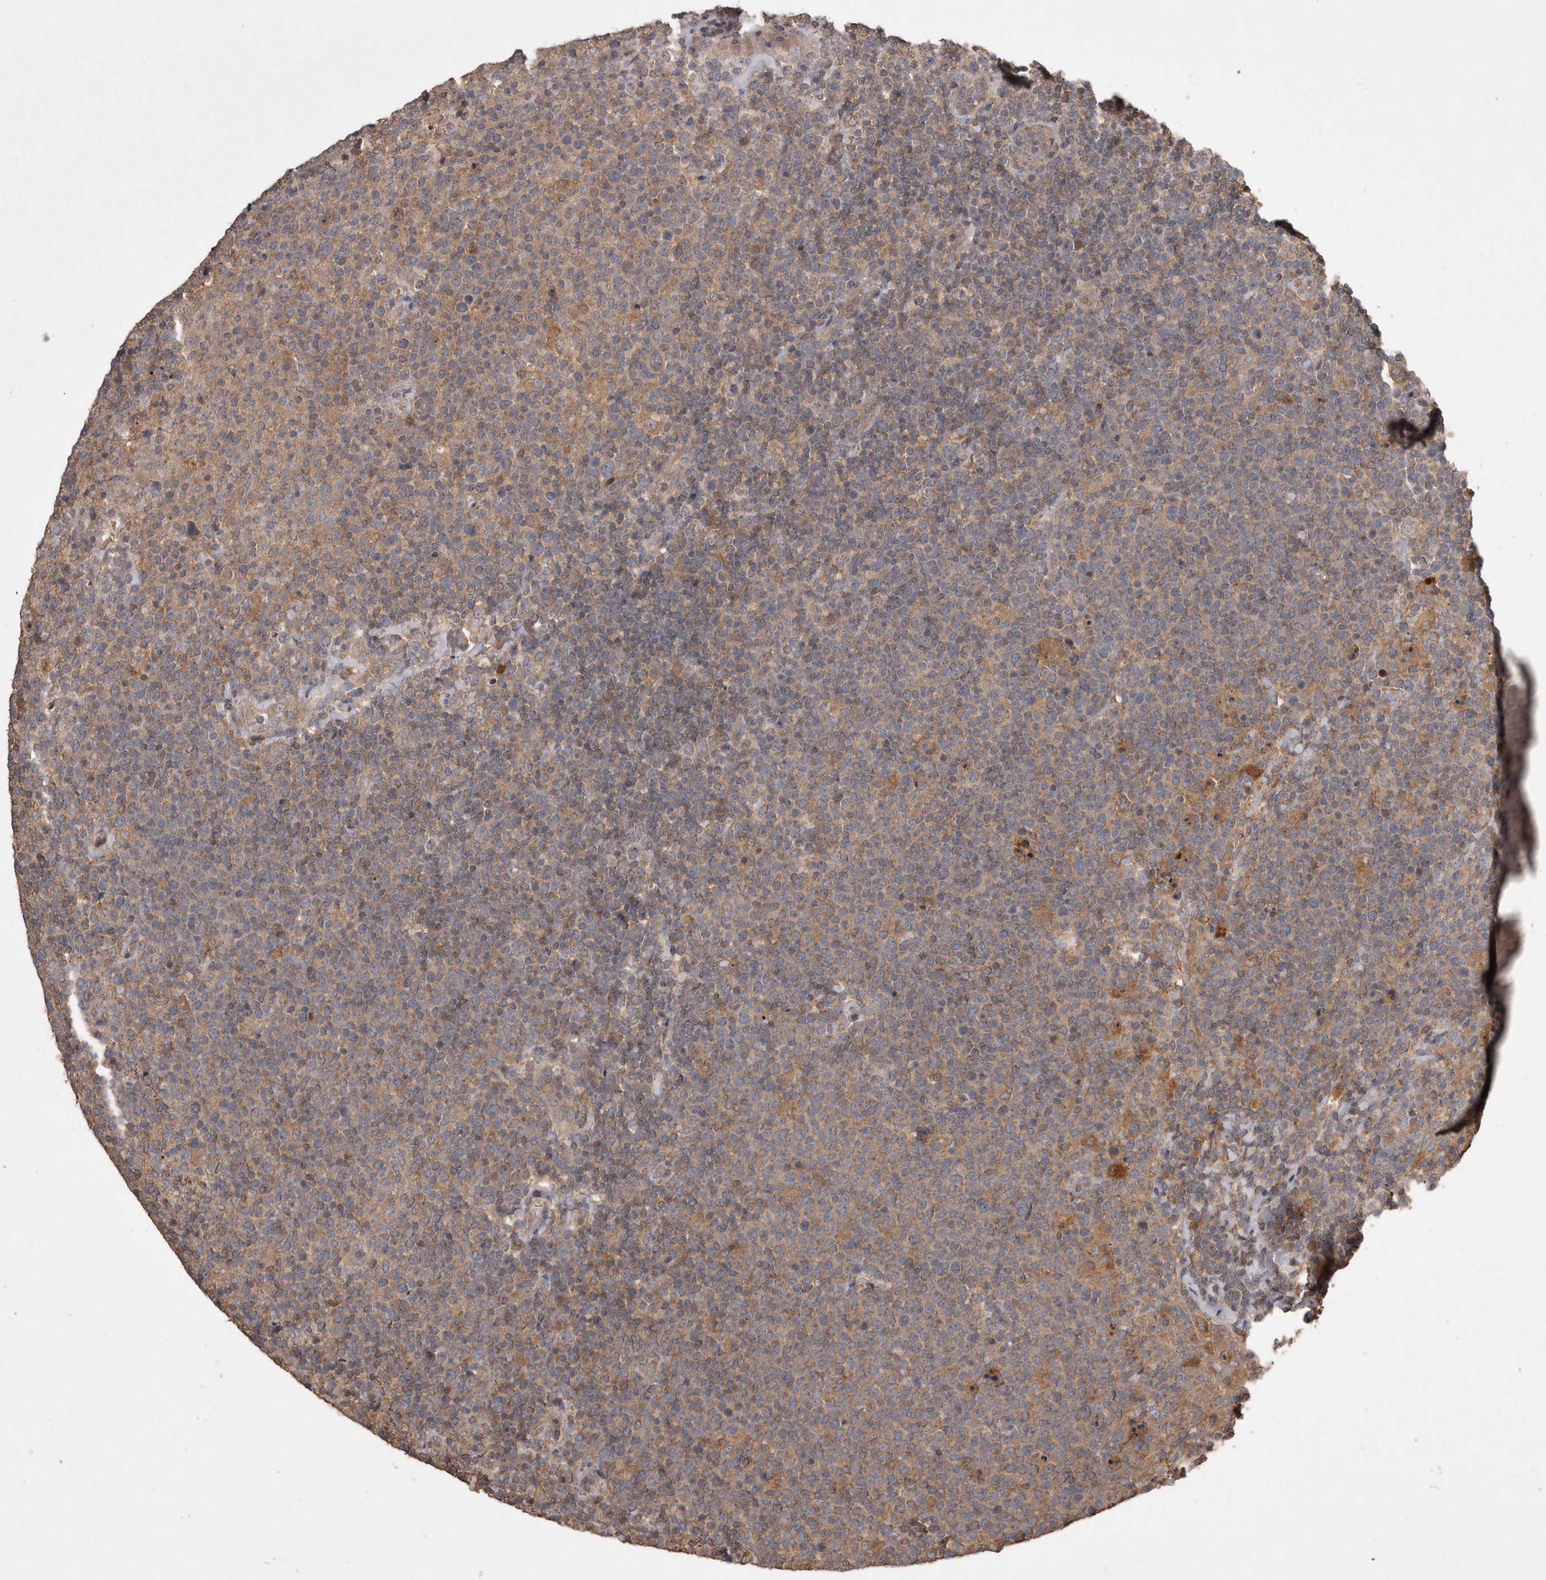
{"staining": {"intensity": "weak", "quantity": "25%-75%", "location": "cytoplasmic/membranous"}, "tissue": "lymphoma", "cell_type": "Tumor cells", "image_type": "cancer", "snomed": [{"axis": "morphology", "description": "Malignant lymphoma, non-Hodgkin's type, High grade"}, {"axis": "topography", "description": "Lymph node"}], "caption": "Tumor cells show low levels of weak cytoplasmic/membranous staining in approximately 25%-75% of cells in lymphoma.", "gene": "TRMT61B", "patient": {"sex": "male", "age": 61}}